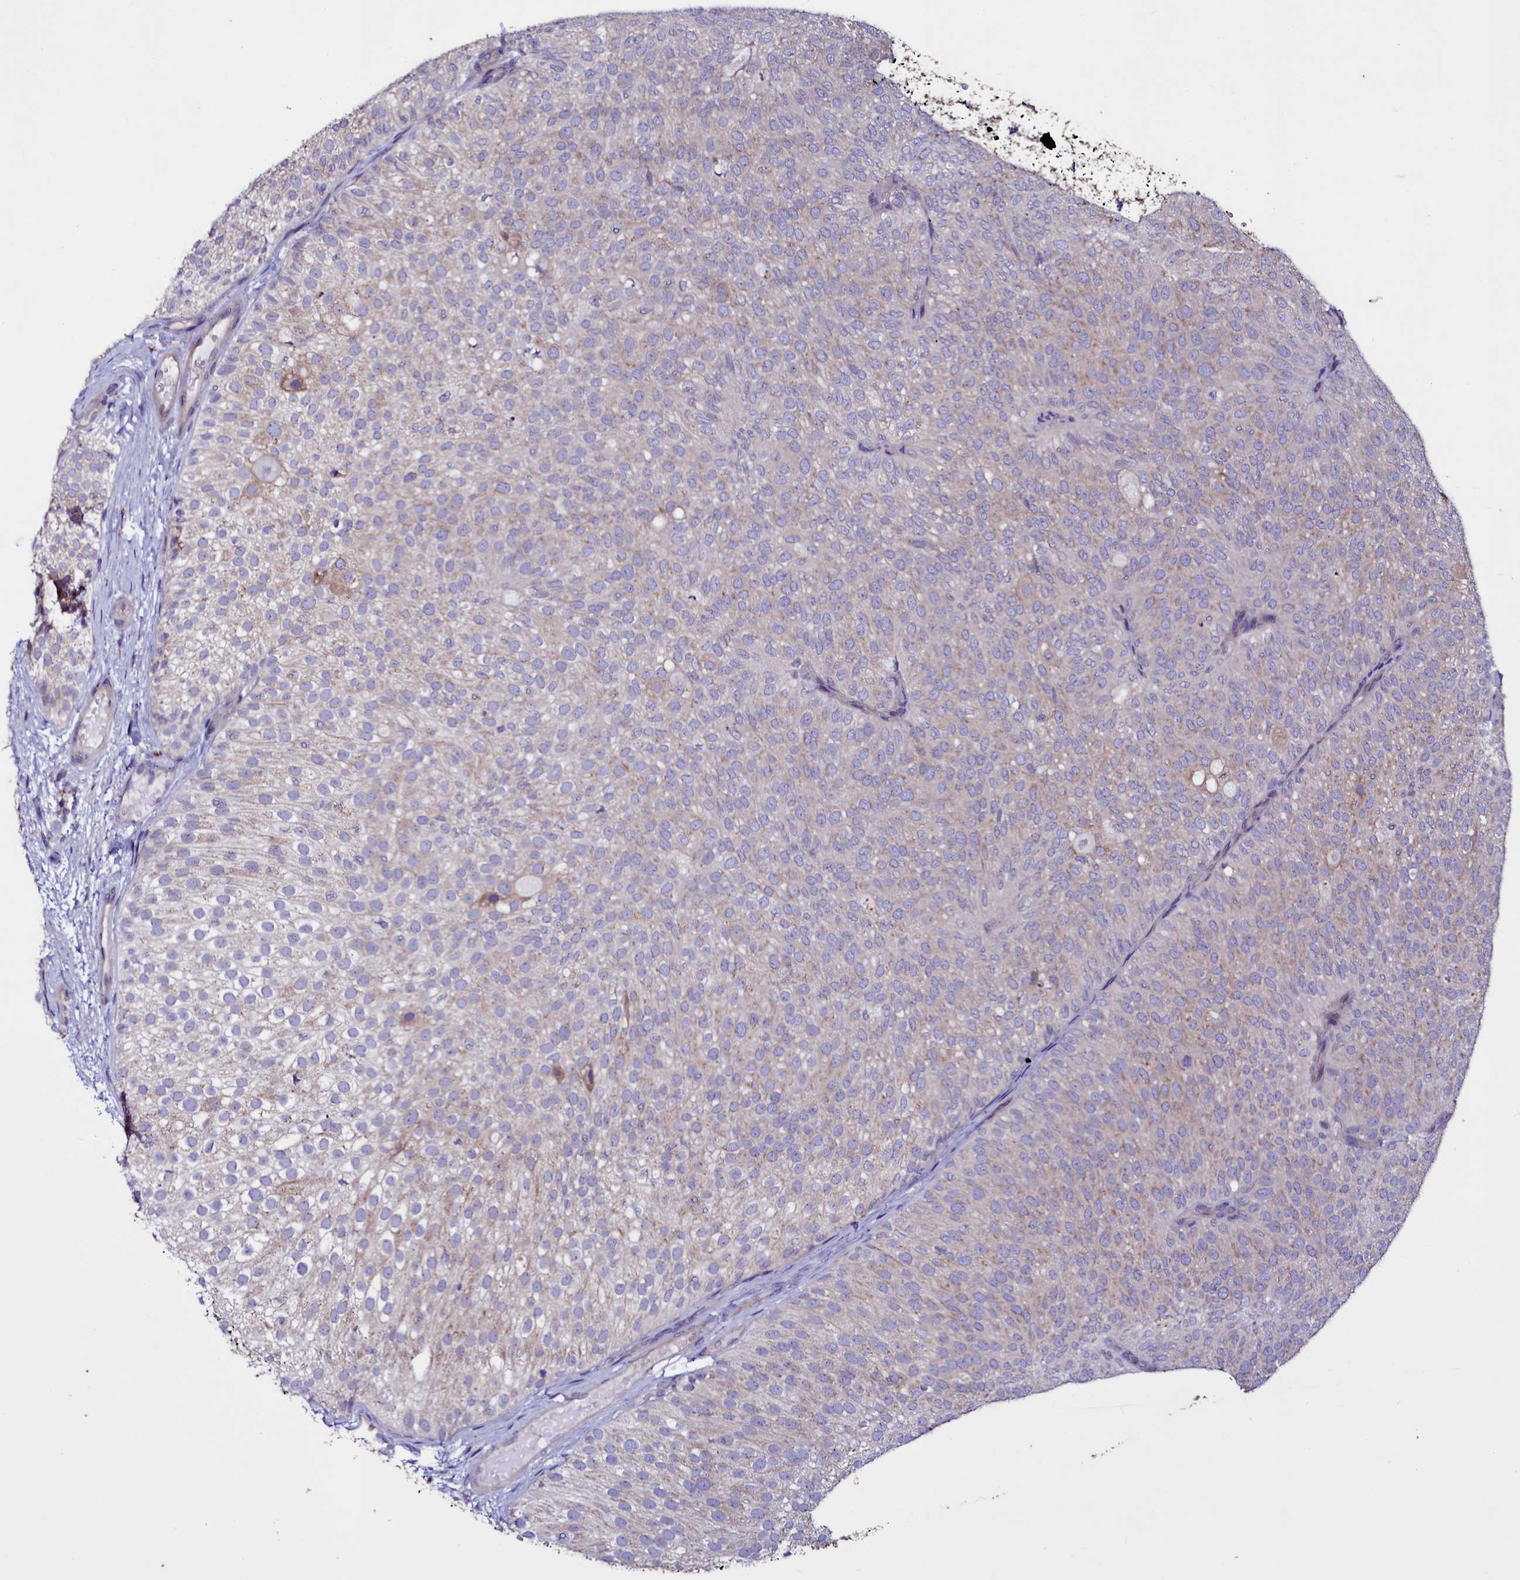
{"staining": {"intensity": "negative", "quantity": "none", "location": "none"}, "tissue": "urothelial cancer", "cell_type": "Tumor cells", "image_type": "cancer", "snomed": [{"axis": "morphology", "description": "Urothelial carcinoma, Low grade"}, {"axis": "topography", "description": "Urinary bladder"}], "caption": "The micrograph demonstrates no staining of tumor cells in urothelial cancer.", "gene": "SELENOT", "patient": {"sex": "male", "age": 78}}